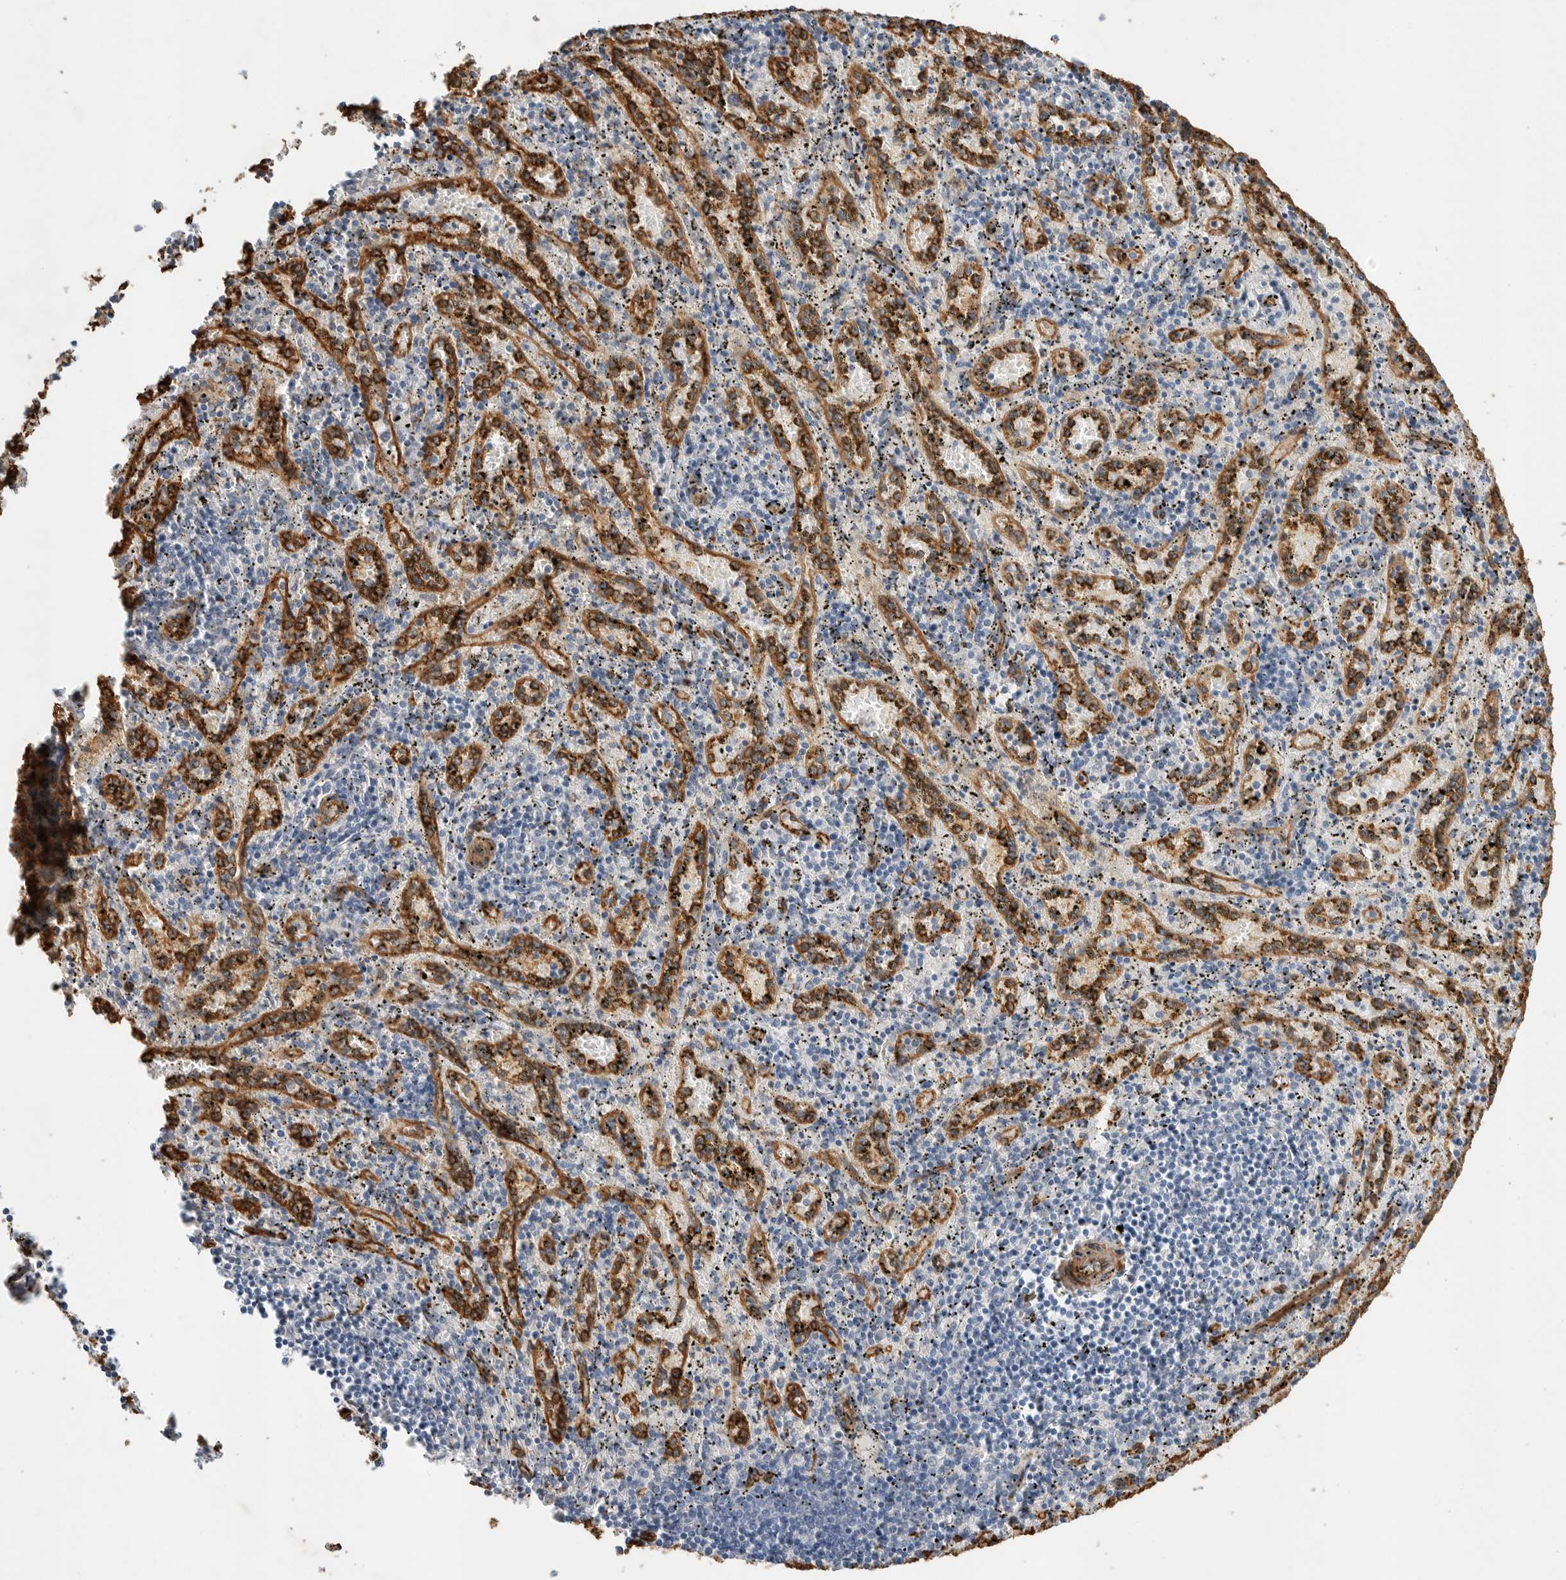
{"staining": {"intensity": "negative", "quantity": "none", "location": "none"}, "tissue": "spleen", "cell_type": "Cells in red pulp", "image_type": "normal", "snomed": [{"axis": "morphology", "description": "Normal tissue, NOS"}, {"axis": "topography", "description": "Spleen"}], "caption": "Immunohistochemical staining of normal human spleen demonstrates no significant staining in cells in red pulp.", "gene": "JMJD4", "patient": {"sex": "male", "age": 11}}